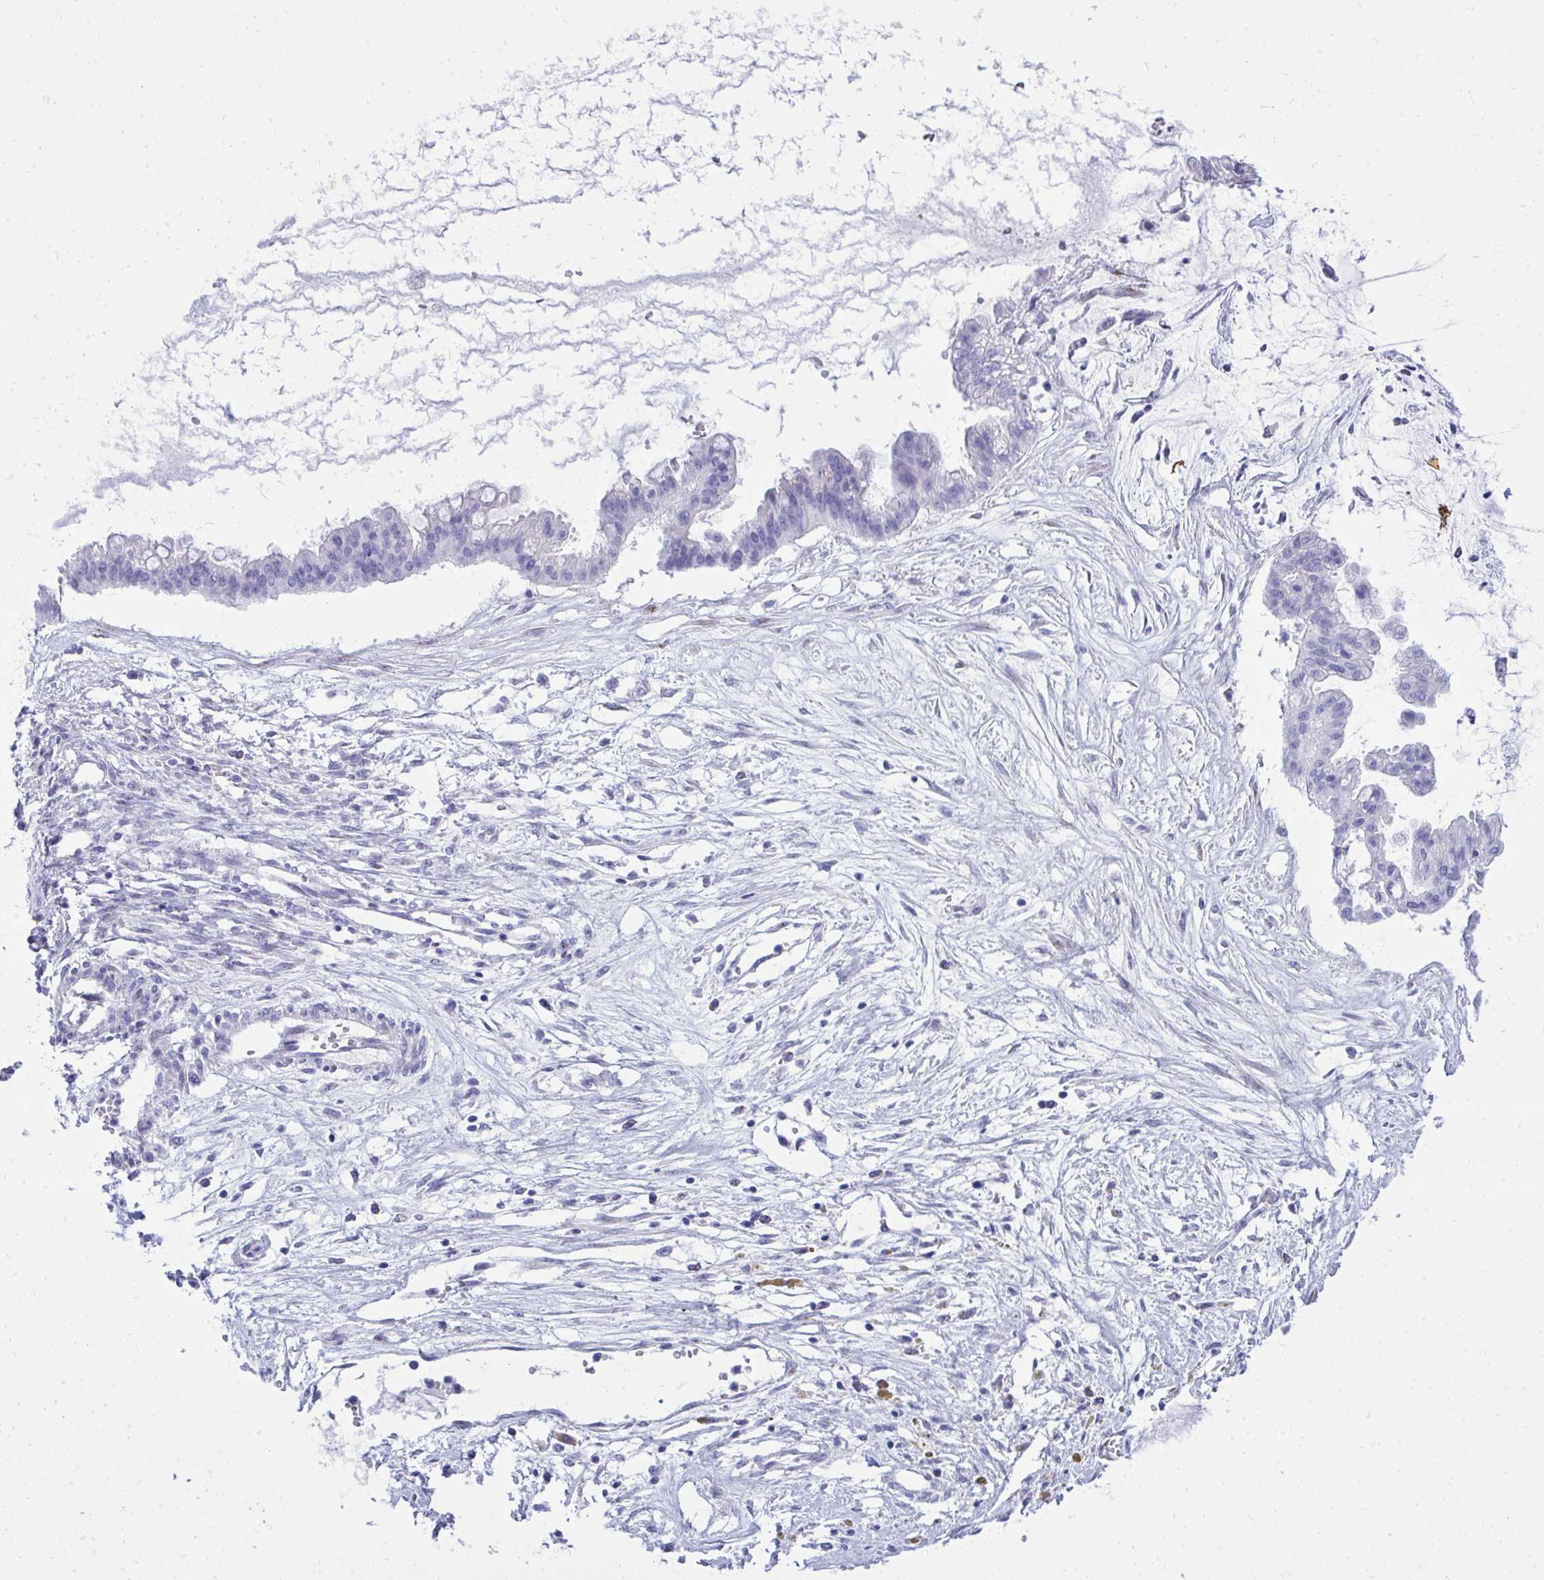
{"staining": {"intensity": "negative", "quantity": "none", "location": "none"}, "tissue": "ovarian cancer", "cell_type": "Tumor cells", "image_type": "cancer", "snomed": [{"axis": "morphology", "description": "Cystadenocarcinoma, mucinous, NOS"}, {"axis": "topography", "description": "Ovary"}], "caption": "Immunohistochemistry image of neoplastic tissue: human mucinous cystadenocarcinoma (ovarian) stained with DAB (3,3'-diaminobenzidine) reveals no significant protein positivity in tumor cells.", "gene": "ANKDD1B", "patient": {"sex": "female", "age": 73}}